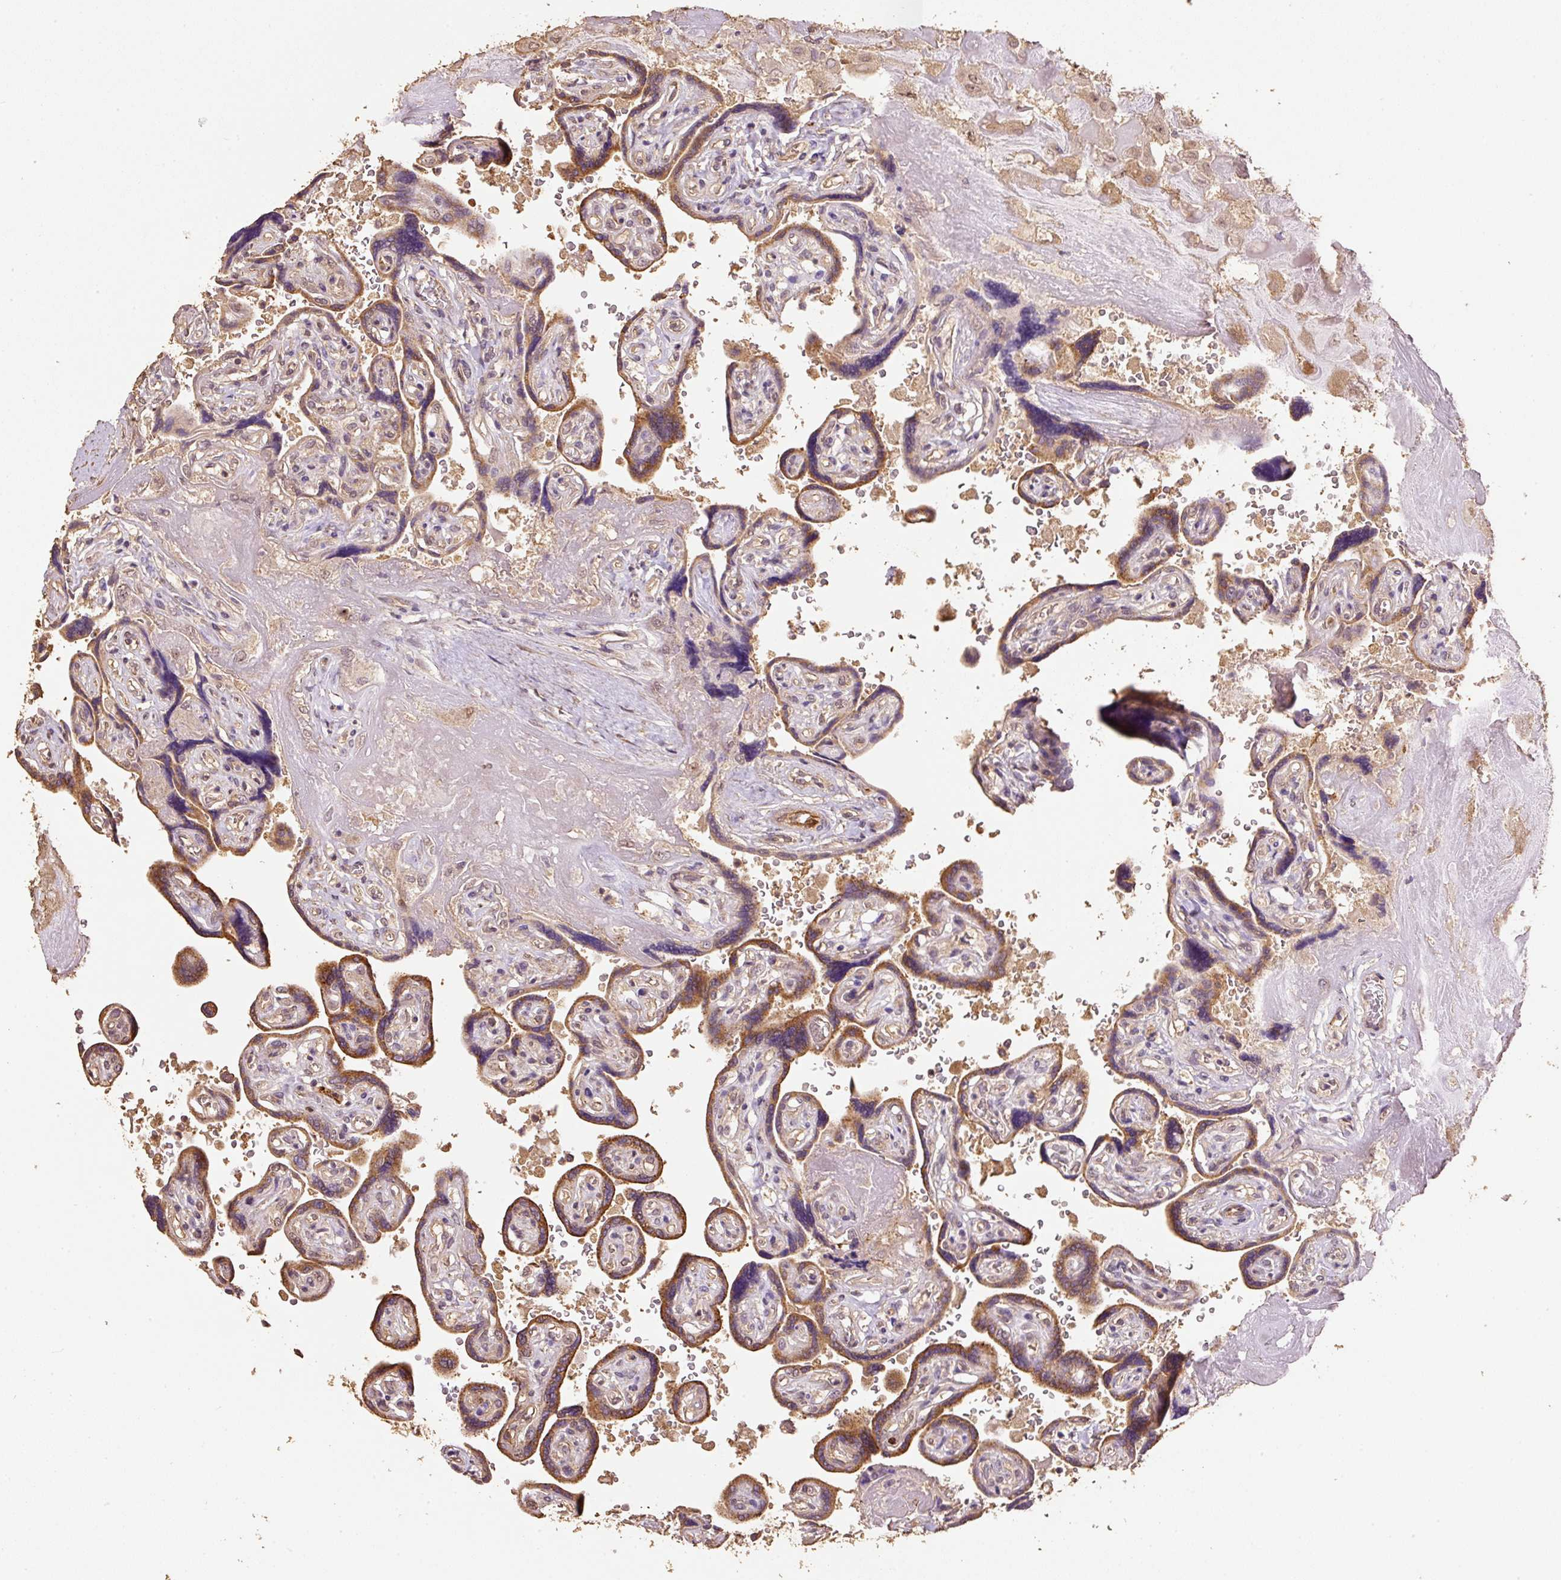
{"staining": {"intensity": "moderate", "quantity": ">75%", "location": "cytoplasmic/membranous"}, "tissue": "placenta", "cell_type": "Decidual cells", "image_type": "normal", "snomed": [{"axis": "morphology", "description": "Normal tissue, NOS"}, {"axis": "topography", "description": "Placenta"}], "caption": "A brown stain shows moderate cytoplasmic/membranous expression of a protein in decidual cells of unremarkable human placenta.", "gene": "HERC2", "patient": {"sex": "female", "age": 32}}